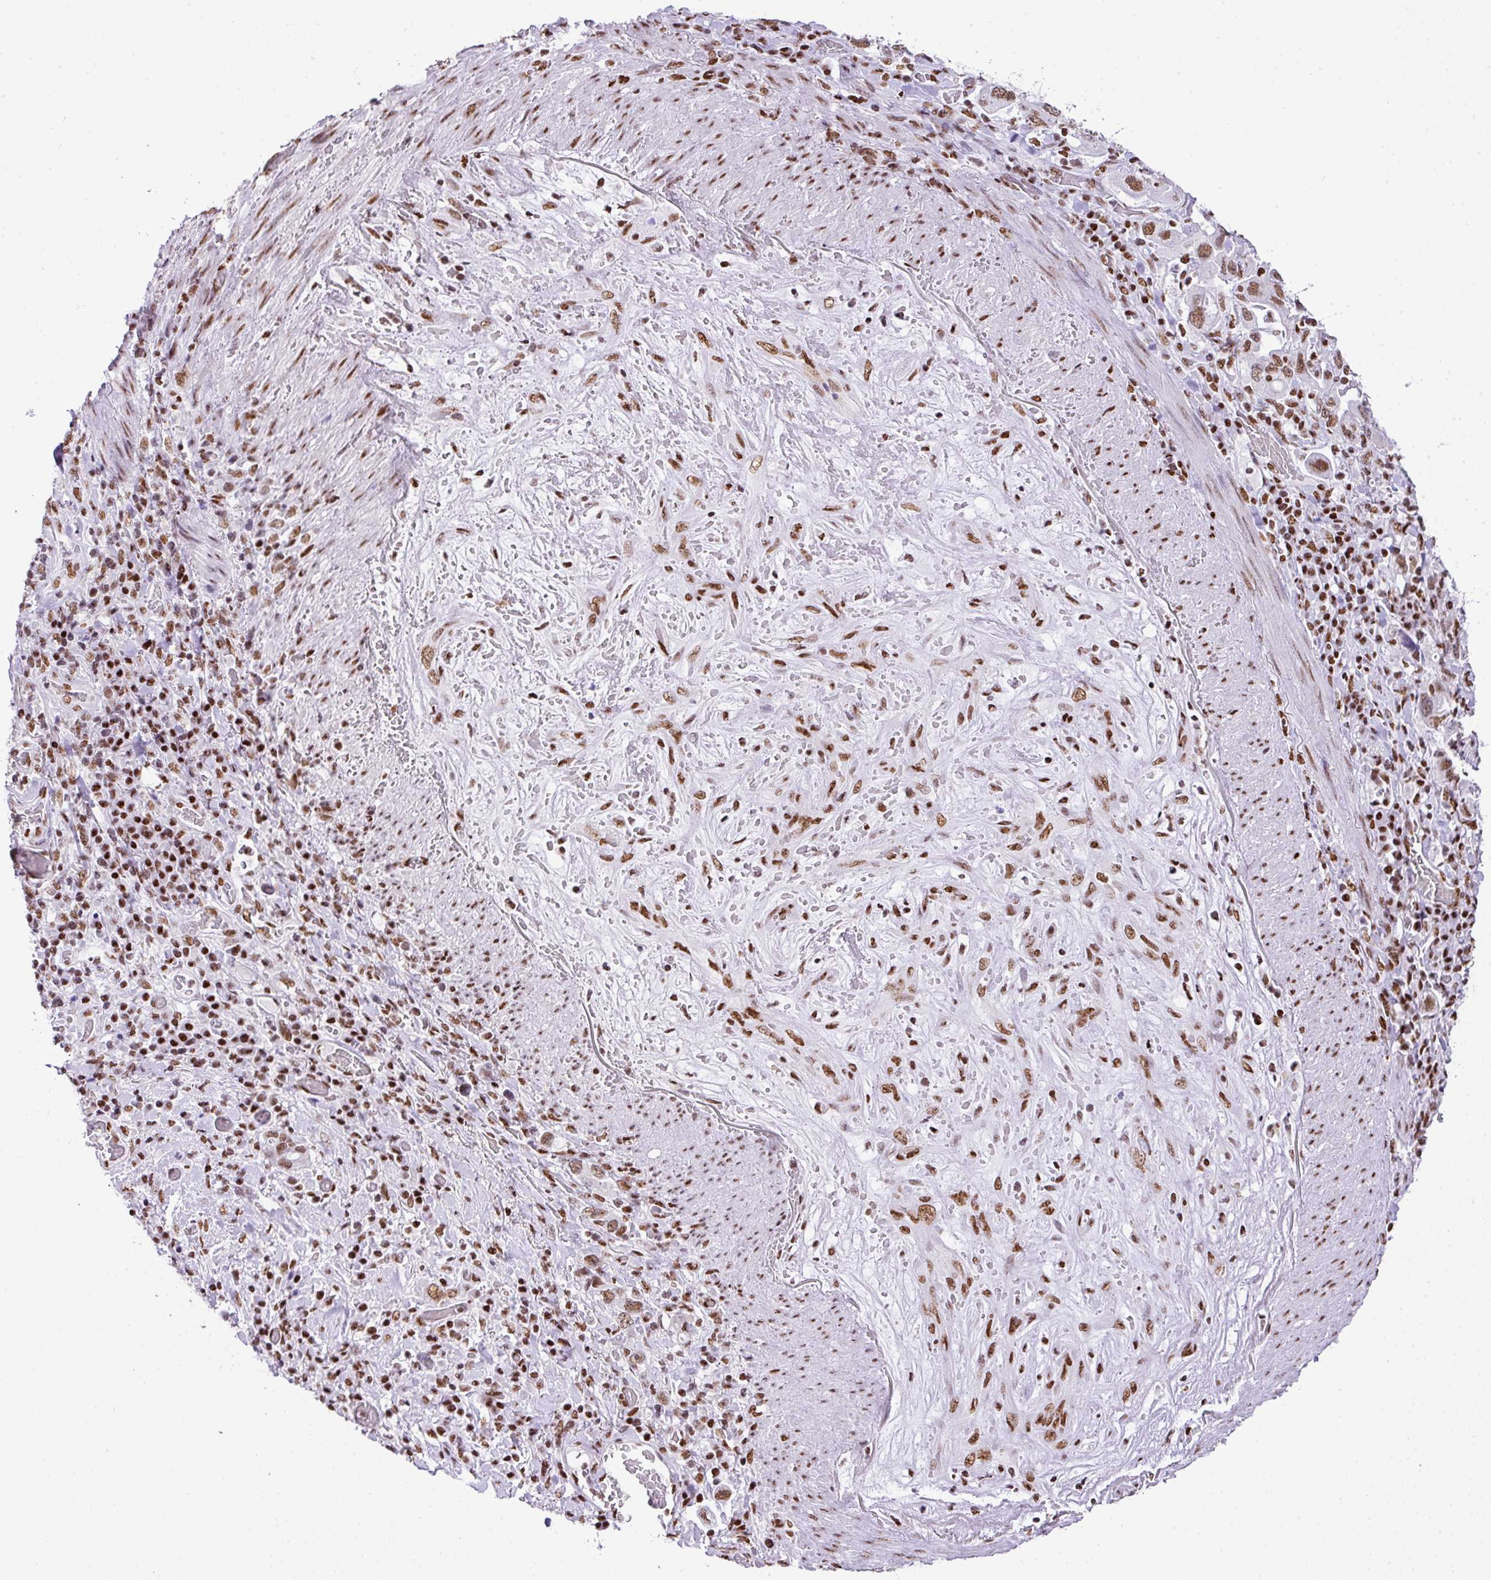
{"staining": {"intensity": "moderate", "quantity": ">75%", "location": "nuclear"}, "tissue": "stomach cancer", "cell_type": "Tumor cells", "image_type": "cancer", "snomed": [{"axis": "morphology", "description": "Adenocarcinoma, NOS"}, {"axis": "topography", "description": "Stomach, upper"}, {"axis": "topography", "description": "Stomach"}], "caption": "Adenocarcinoma (stomach) stained with DAB (3,3'-diaminobenzidine) immunohistochemistry (IHC) displays medium levels of moderate nuclear positivity in approximately >75% of tumor cells.", "gene": "RARG", "patient": {"sex": "male", "age": 62}}